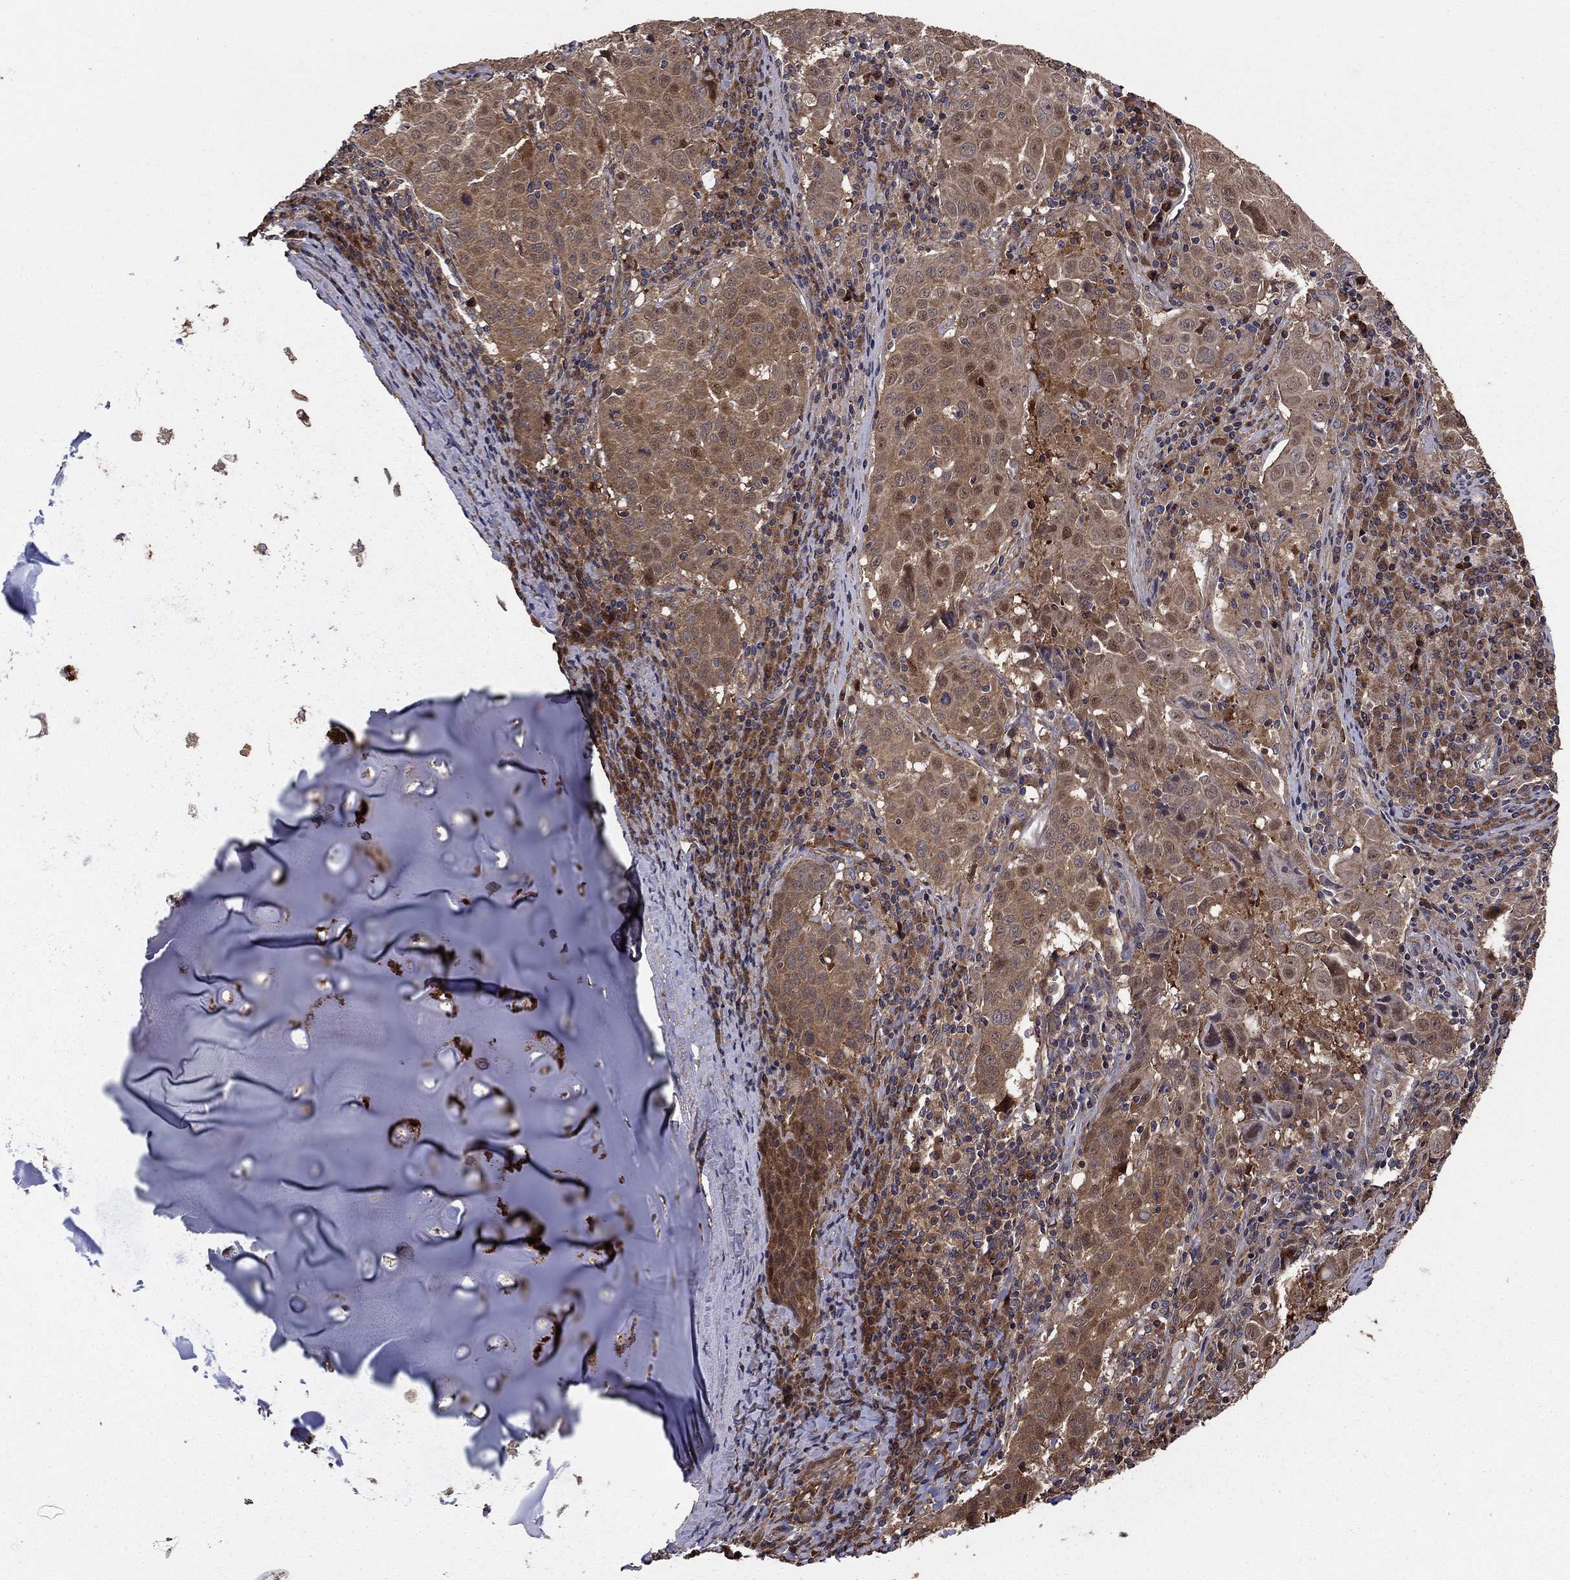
{"staining": {"intensity": "weak", "quantity": ">75%", "location": "cytoplasmic/membranous"}, "tissue": "lung cancer", "cell_type": "Tumor cells", "image_type": "cancer", "snomed": [{"axis": "morphology", "description": "Squamous cell carcinoma, NOS"}, {"axis": "topography", "description": "Lung"}], "caption": "A brown stain labels weak cytoplasmic/membranous staining of a protein in human lung cancer tumor cells.", "gene": "BABAM2", "patient": {"sex": "male", "age": 57}}